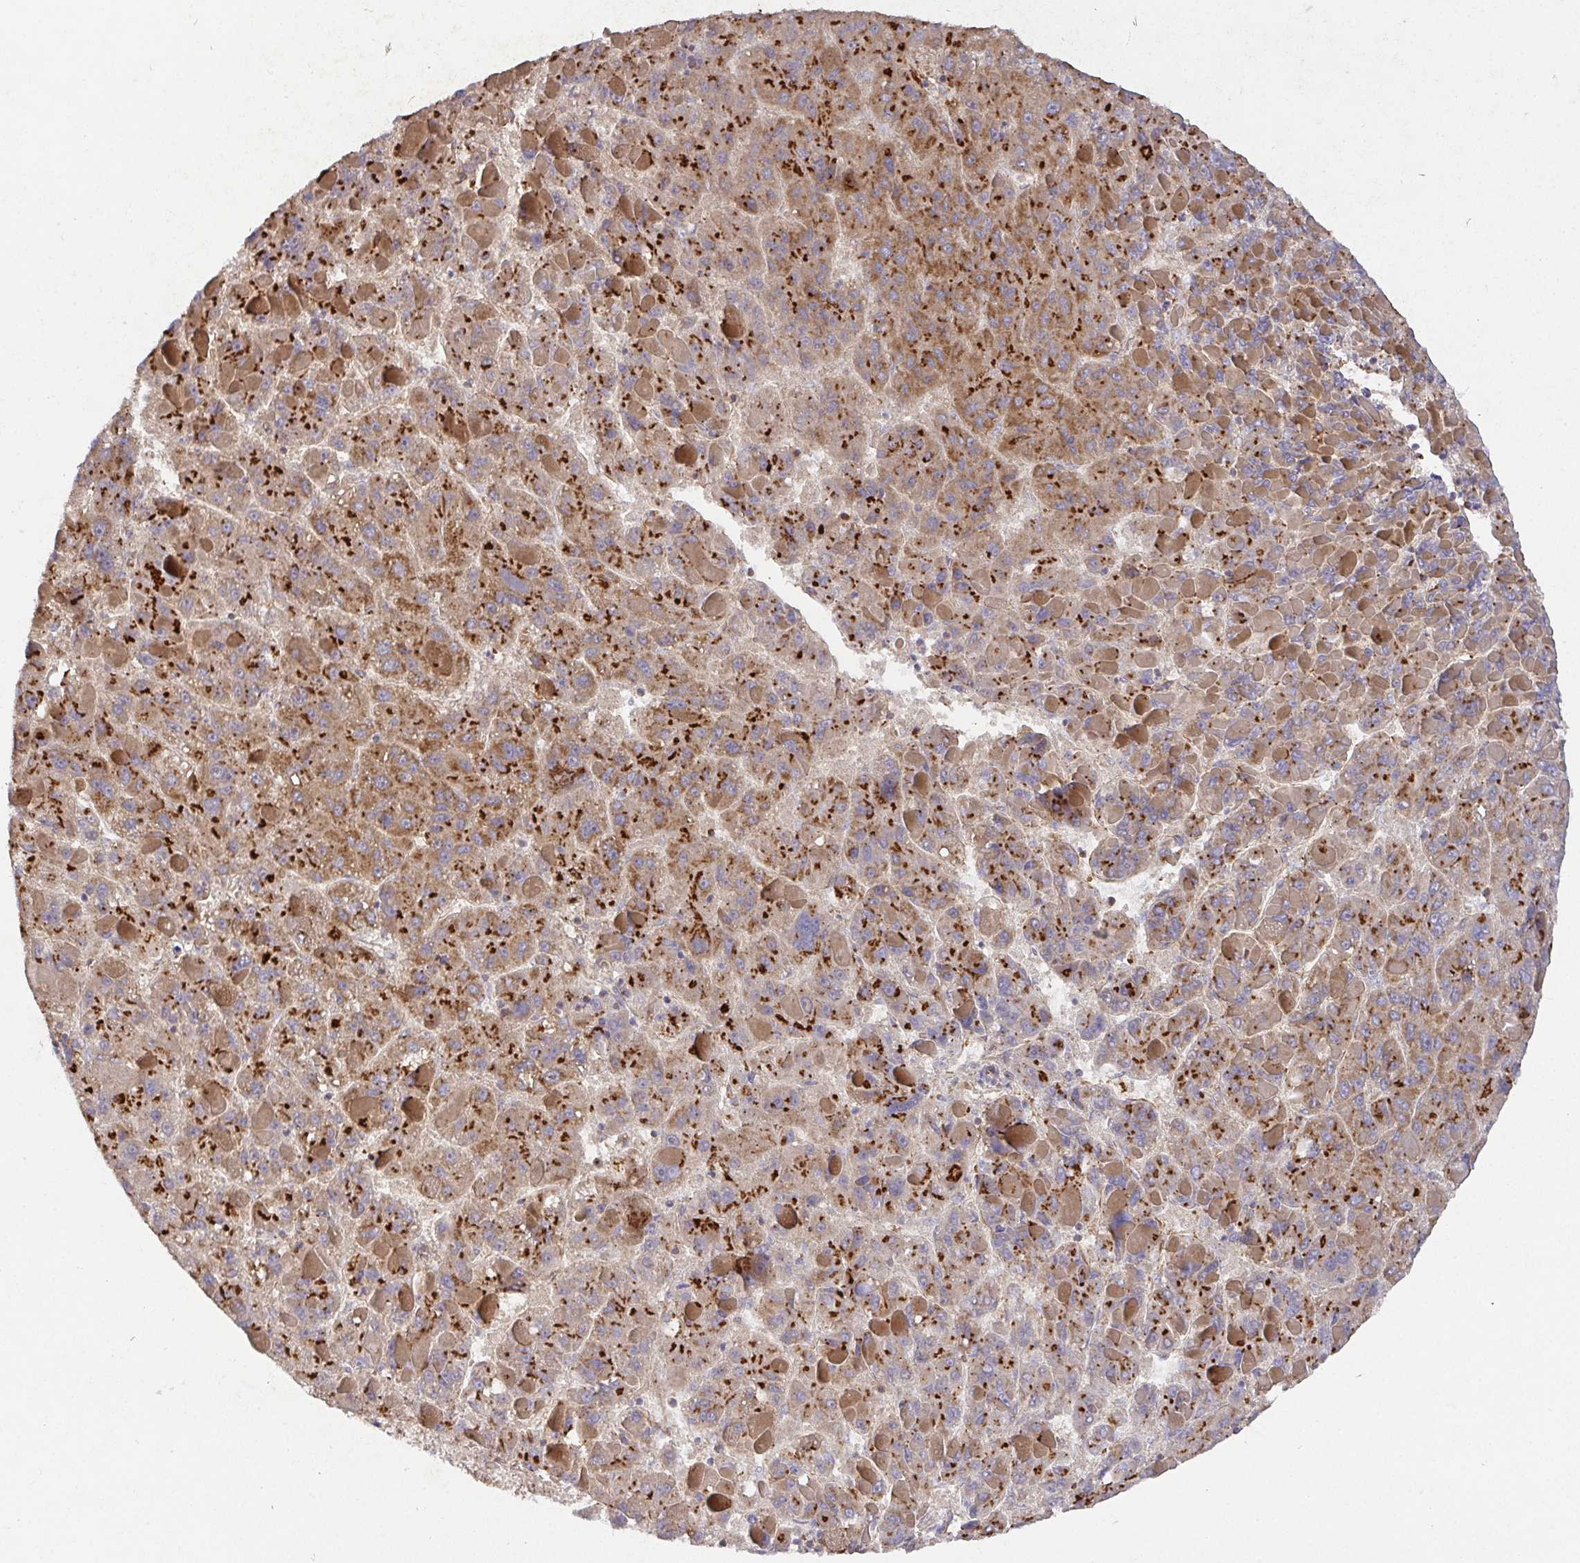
{"staining": {"intensity": "strong", "quantity": ">75%", "location": "cytoplasmic/membranous"}, "tissue": "liver cancer", "cell_type": "Tumor cells", "image_type": "cancer", "snomed": [{"axis": "morphology", "description": "Carcinoma, Hepatocellular, NOS"}, {"axis": "topography", "description": "Liver"}], "caption": "This is an image of IHC staining of hepatocellular carcinoma (liver), which shows strong staining in the cytoplasmic/membranous of tumor cells.", "gene": "TM9SF4", "patient": {"sex": "female", "age": 82}}